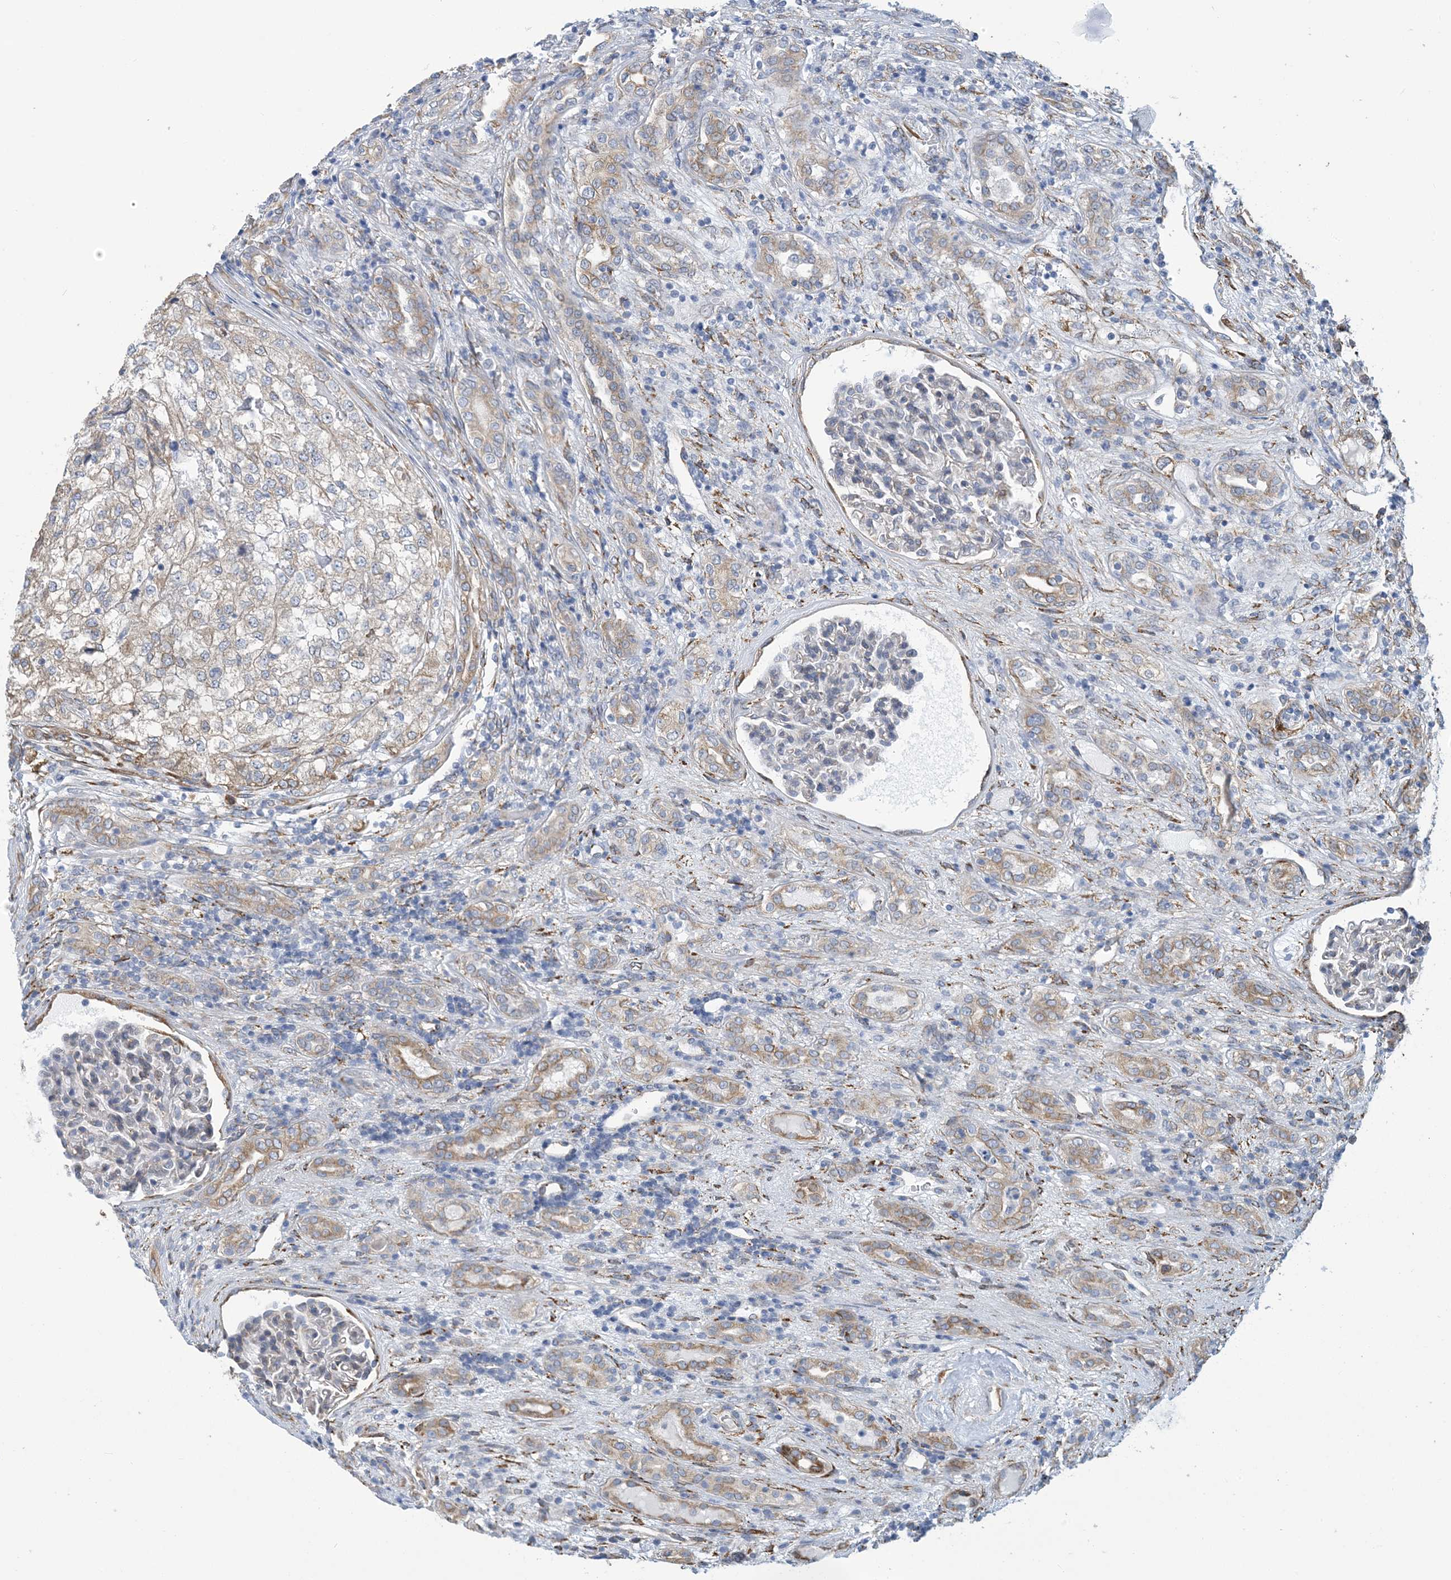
{"staining": {"intensity": "weak", "quantity": "25%-75%", "location": "cytoplasmic/membranous"}, "tissue": "renal cancer", "cell_type": "Tumor cells", "image_type": "cancer", "snomed": [{"axis": "morphology", "description": "Adenocarcinoma, NOS"}, {"axis": "topography", "description": "Kidney"}], "caption": "This image reveals immunohistochemistry (IHC) staining of renal adenocarcinoma, with low weak cytoplasmic/membranous expression in about 25%-75% of tumor cells.", "gene": "CCDC14", "patient": {"sex": "female", "age": 54}}